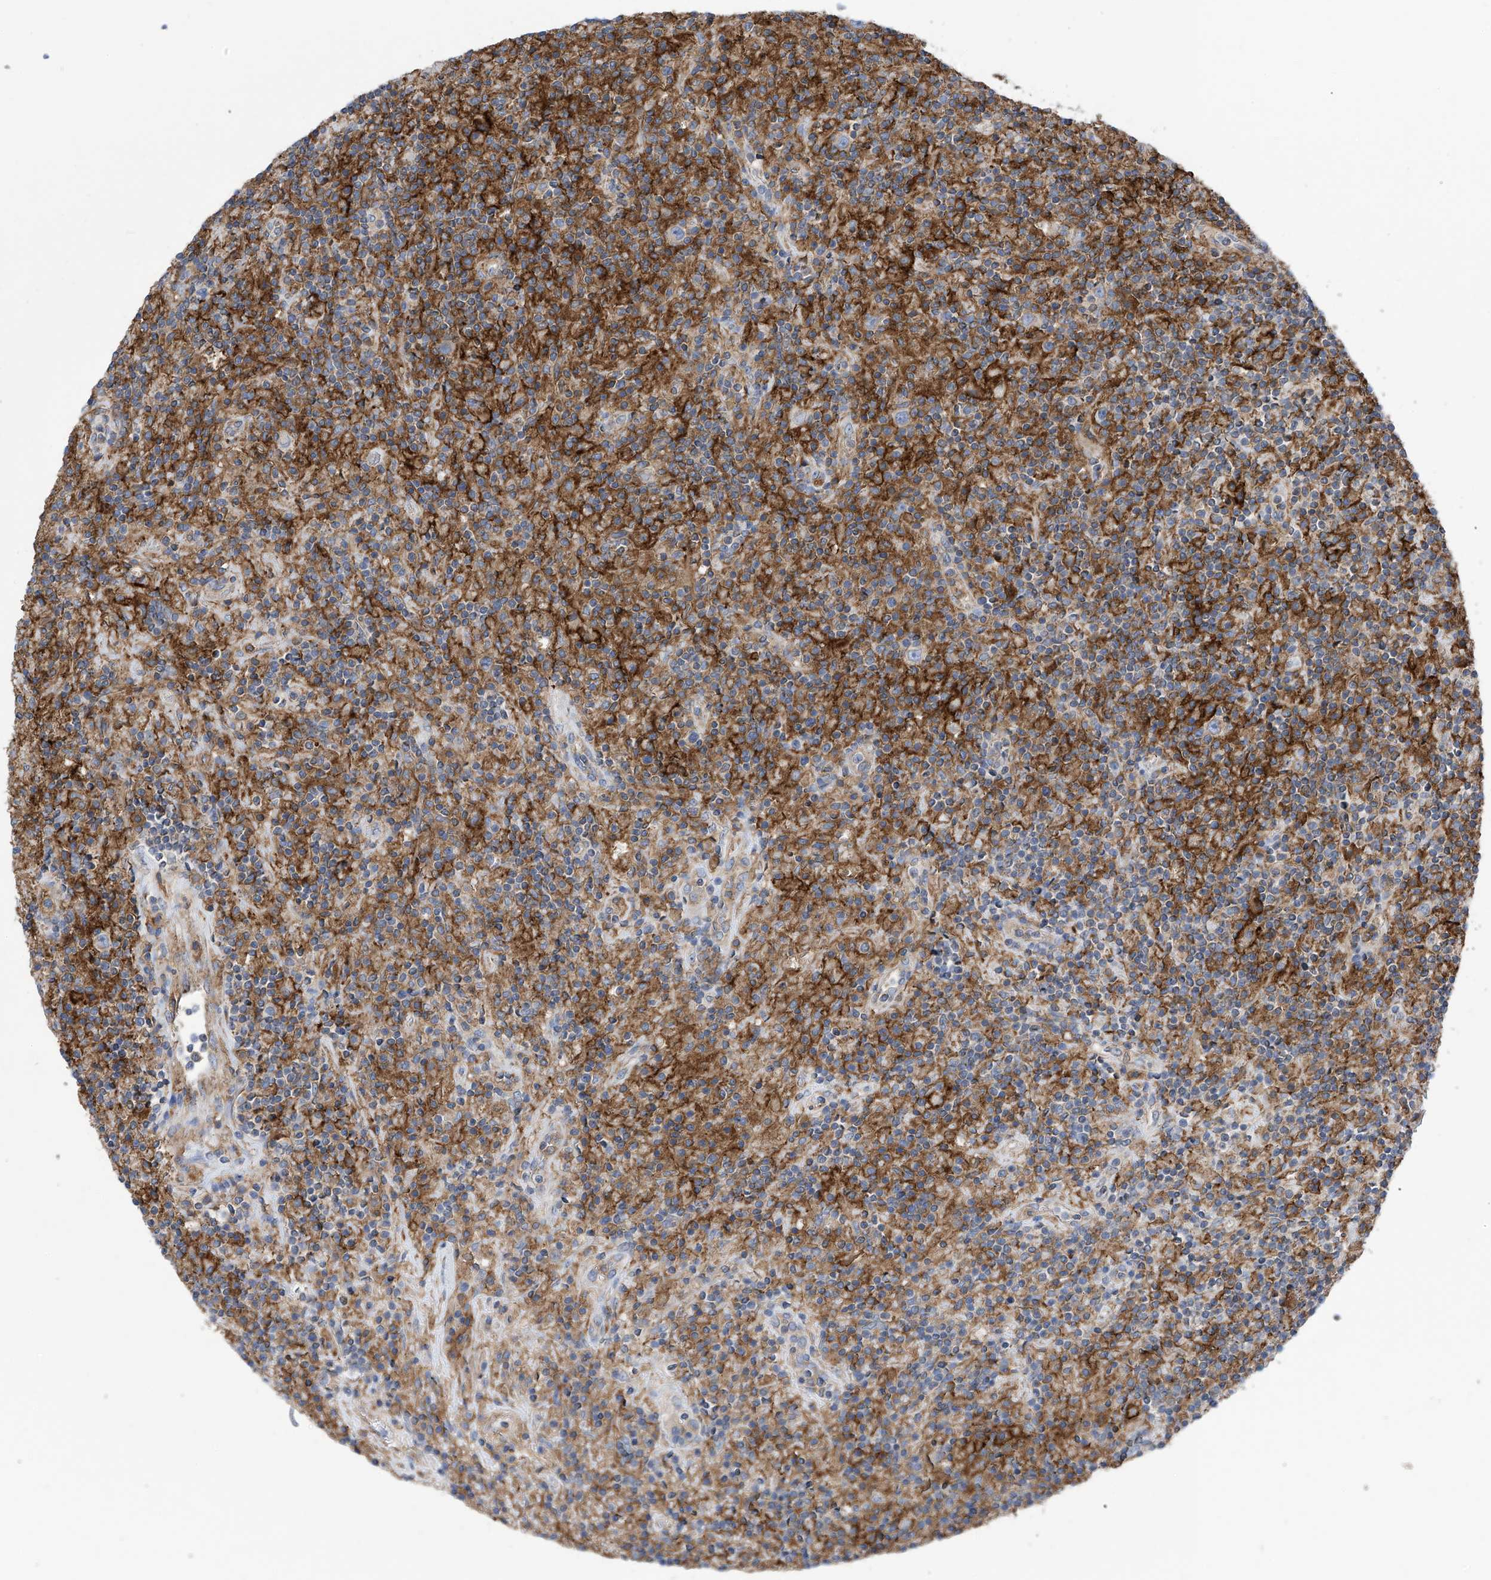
{"staining": {"intensity": "negative", "quantity": "none", "location": "none"}, "tissue": "lymphoma", "cell_type": "Tumor cells", "image_type": "cancer", "snomed": [{"axis": "morphology", "description": "Hodgkin's disease, NOS"}, {"axis": "topography", "description": "Lymph node"}], "caption": "This micrograph is of lymphoma stained with immunohistochemistry (IHC) to label a protein in brown with the nuclei are counter-stained blue. There is no positivity in tumor cells. The staining was performed using DAB (3,3'-diaminobenzidine) to visualize the protein expression in brown, while the nuclei were stained in blue with hematoxylin (Magnification: 20x).", "gene": "P2RX7", "patient": {"sex": "male", "age": 70}}